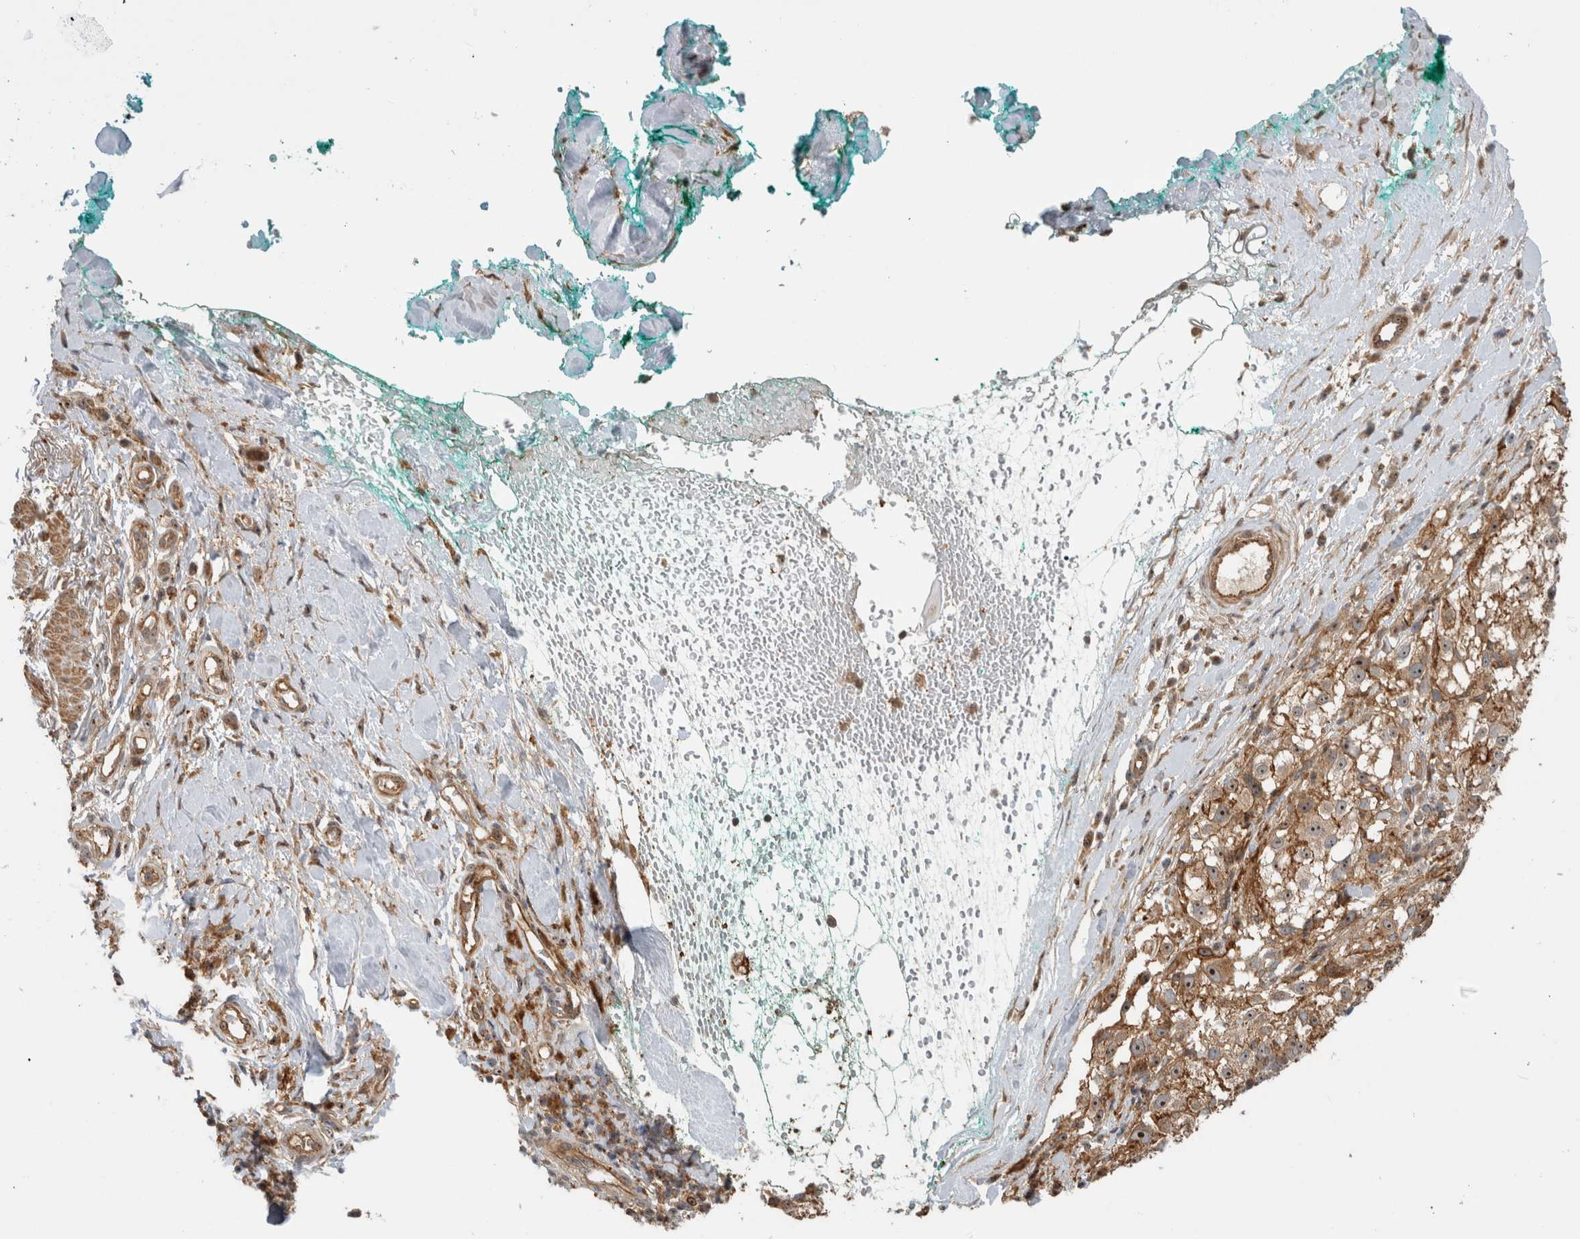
{"staining": {"intensity": "moderate", "quantity": ">75%", "location": "cytoplasmic/membranous,nuclear"}, "tissue": "melanoma", "cell_type": "Tumor cells", "image_type": "cancer", "snomed": [{"axis": "morphology", "description": "Necrosis, NOS"}, {"axis": "morphology", "description": "Malignant melanoma, NOS"}, {"axis": "topography", "description": "Skin"}], "caption": "Moderate cytoplasmic/membranous and nuclear positivity is identified in approximately >75% of tumor cells in melanoma.", "gene": "WASF2", "patient": {"sex": "female", "age": 87}}